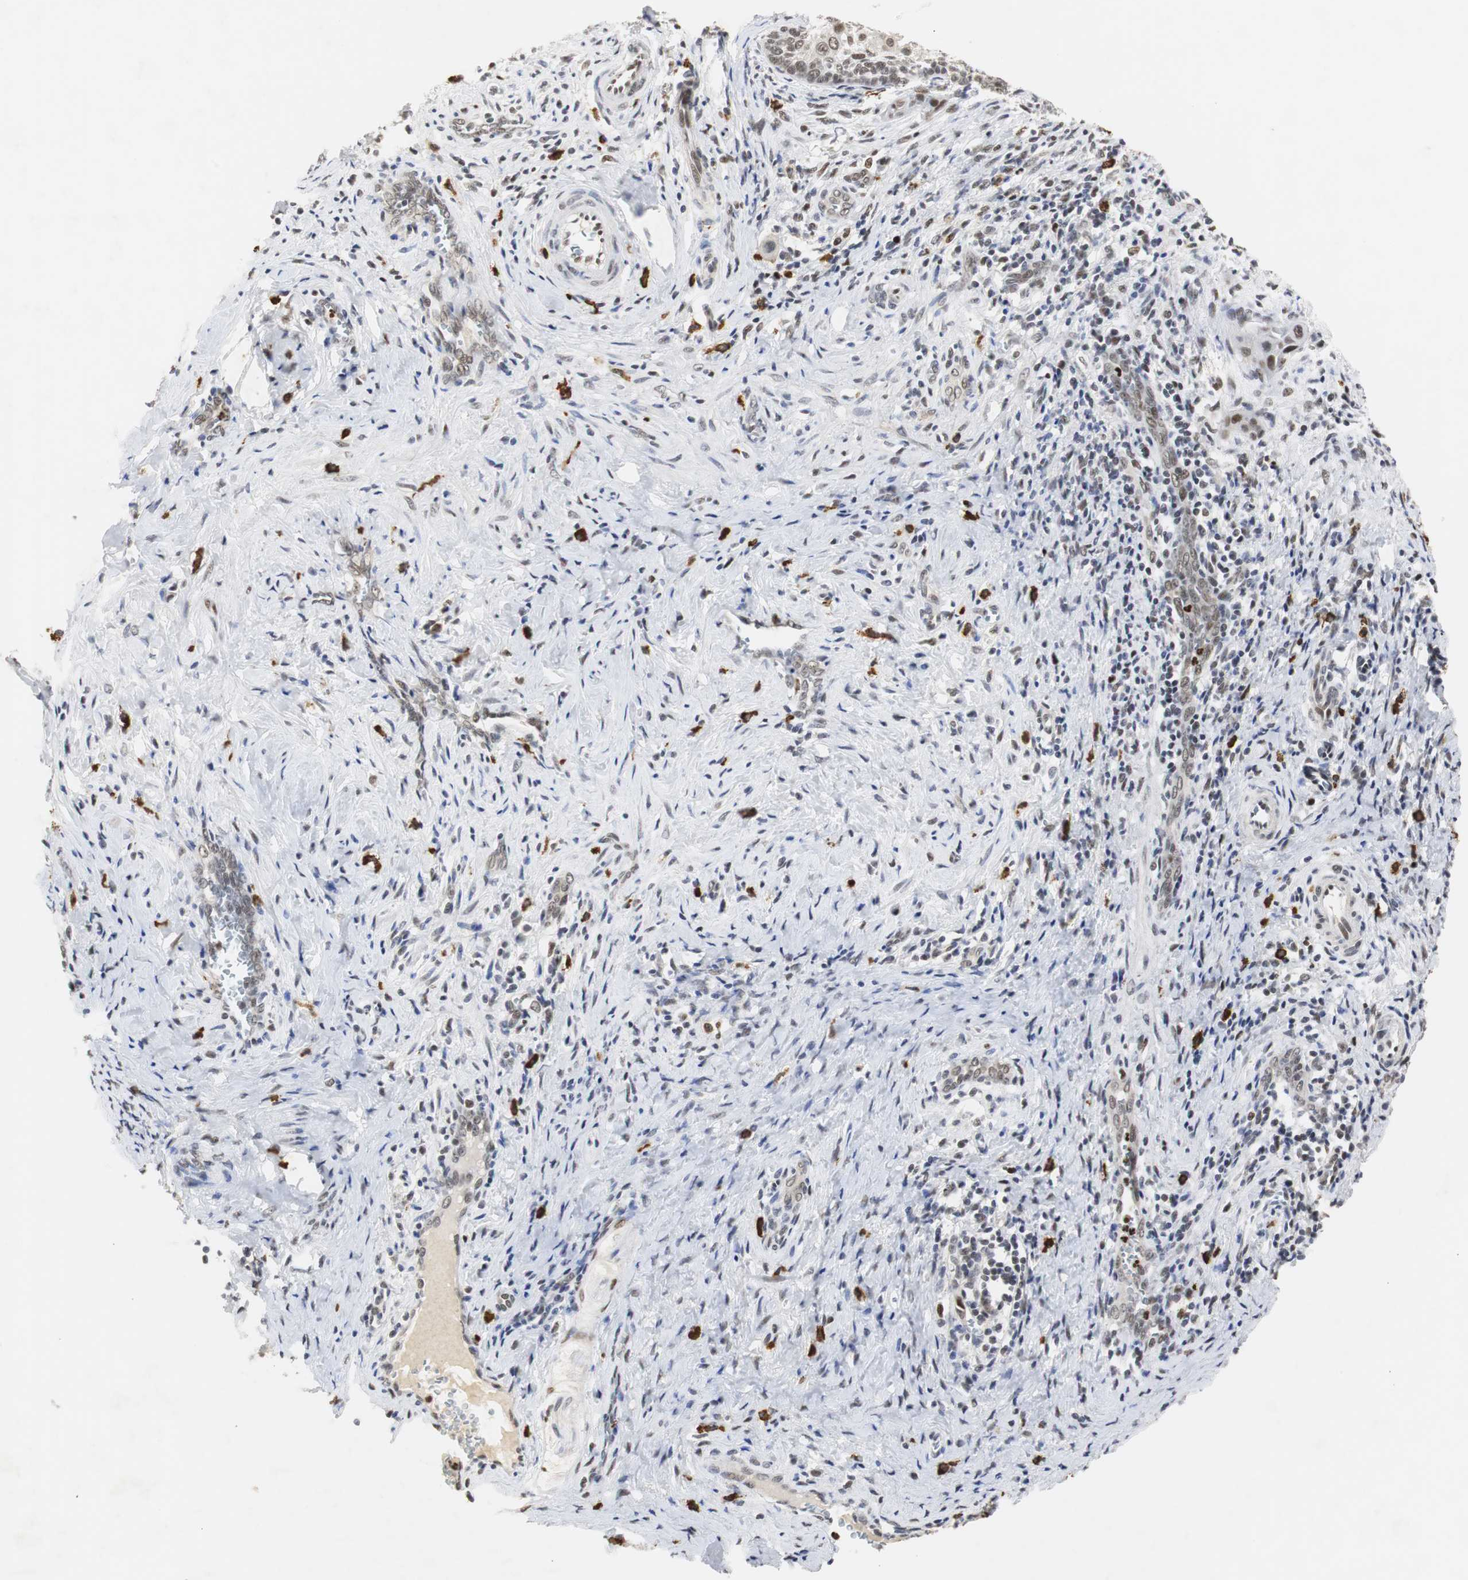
{"staining": {"intensity": "moderate", "quantity": ">75%", "location": "nuclear"}, "tissue": "cervical cancer", "cell_type": "Tumor cells", "image_type": "cancer", "snomed": [{"axis": "morphology", "description": "Squamous cell carcinoma, NOS"}, {"axis": "topography", "description": "Cervix"}], "caption": "This micrograph exhibits cervical squamous cell carcinoma stained with immunohistochemistry to label a protein in brown. The nuclear of tumor cells show moderate positivity for the protein. Nuclei are counter-stained blue.", "gene": "ZFC3H1", "patient": {"sex": "female", "age": 33}}